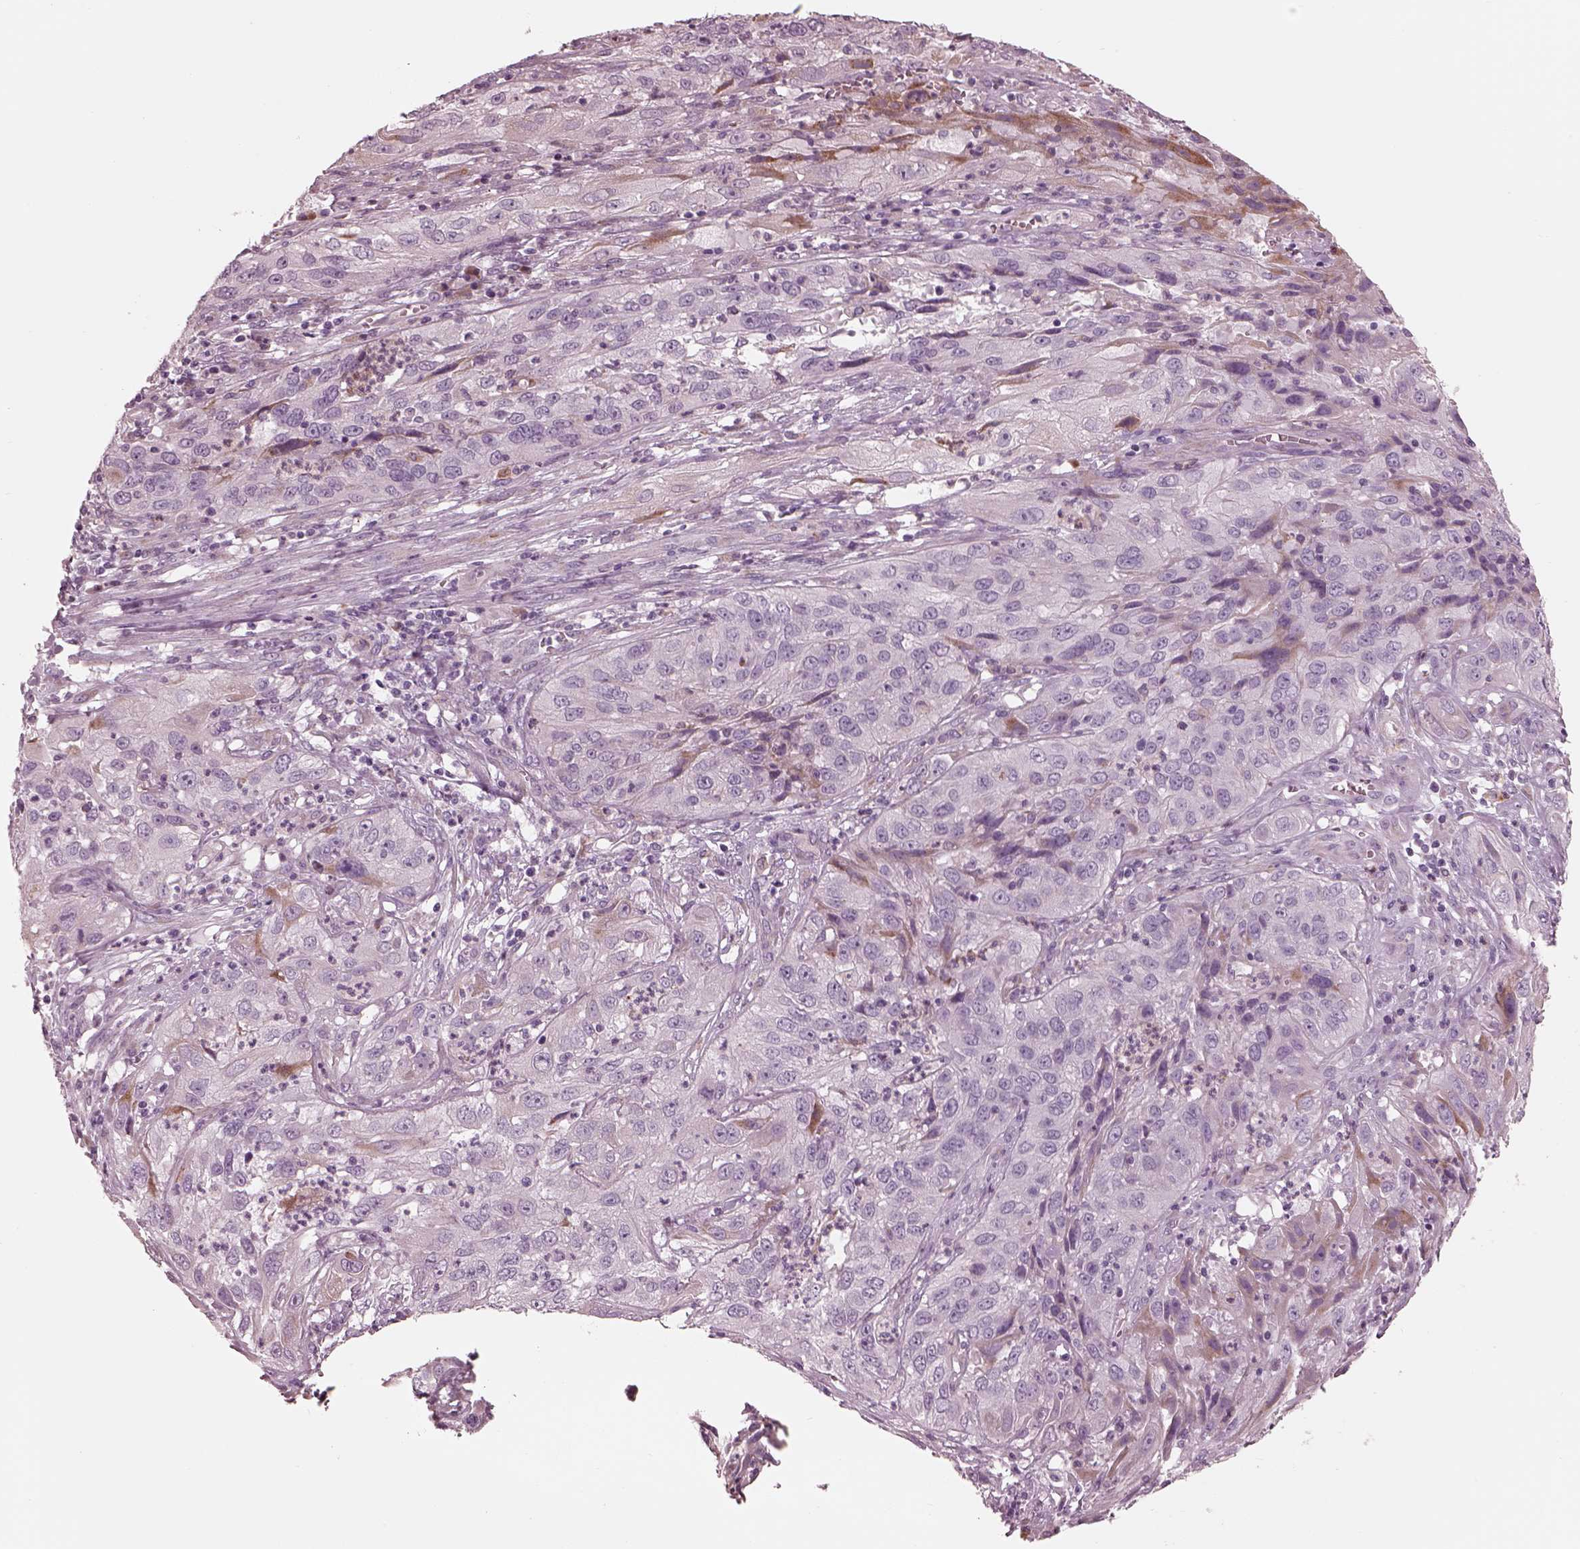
{"staining": {"intensity": "negative", "quantity": "none", "location": "none"}, "tissue": "cervical cancer", "cell_type": "Tumor cells", "image_type": "cancer", "snomed": [{"axis": "morphology", "description": "Squamous cell carcinoma, NOS"}, {"axis": "topography", "description": "Cervix"}], "caption": "Immunohistochemistry micrograph of neoplastic tissue: human squamous cell carcinoma (cervical) stained with DAB (3,3'-diaminobenzidine) demonstrates no significant protein expression in tumor cells.", "gene": "CADM2", "patient": {"sex": "female", "age": 32}}